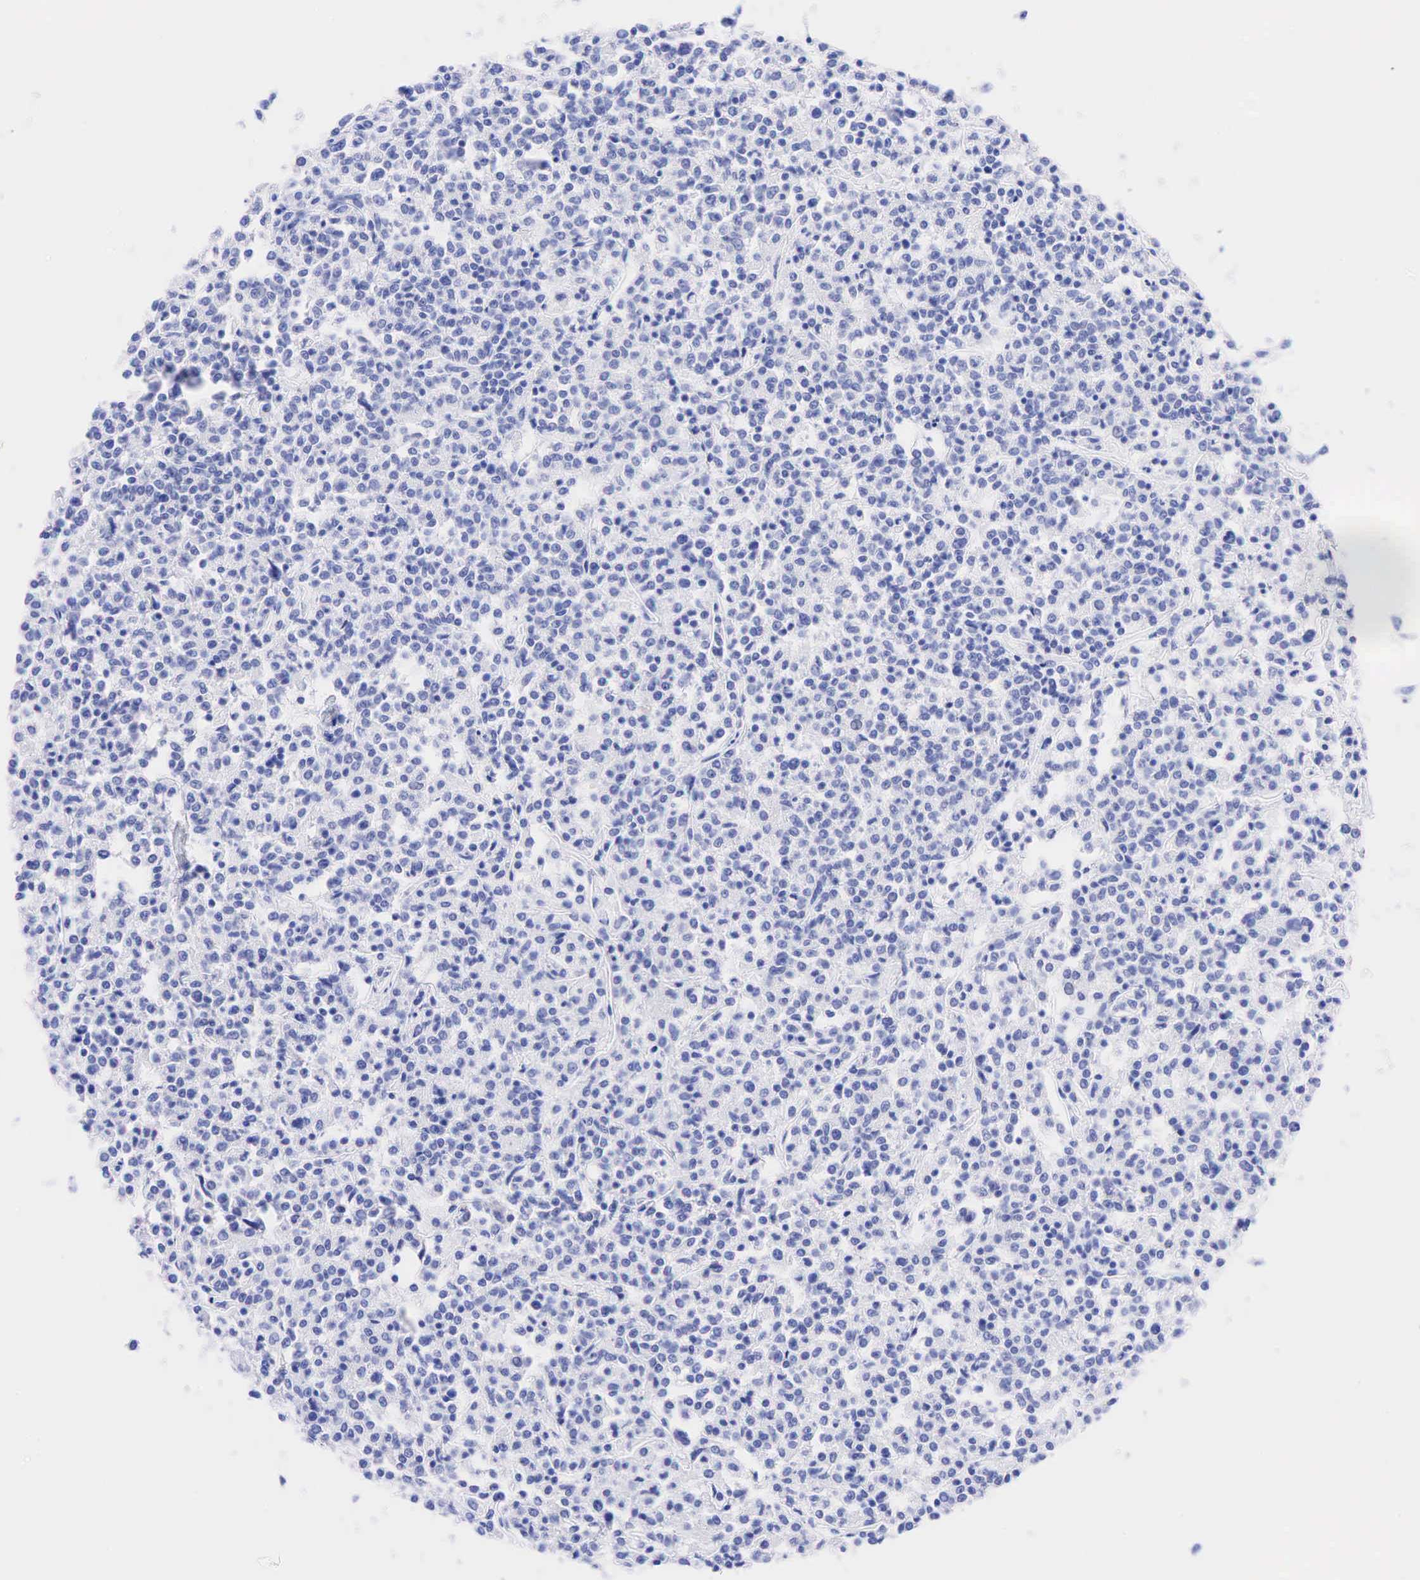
{"staining": {"intensity": "negative", "quantity": "none", "location": "none"}, "tissue": "lymphoma", "cell_type": "Tumor cells", "image_type": "cancer", "snomed": [{"axis": "morphology", "description": "Malignant lymphoma, non-Hodgkin's type, Low grade"}, {"axis": "topography", "description": "Small intestine"}], "caption": "Immunohistochemistry (IHC) of human low-grade malignant lymphoma, non-Hodgkin's type shows no staining in tumor cells. (Stains: DAB immunohistochemistry with hematoxylin counter stain, Microscopy: brightfield microscopy at high magnification).", "gene": "CEACAM5", "patient": {"sex": "female", "age": 59}}